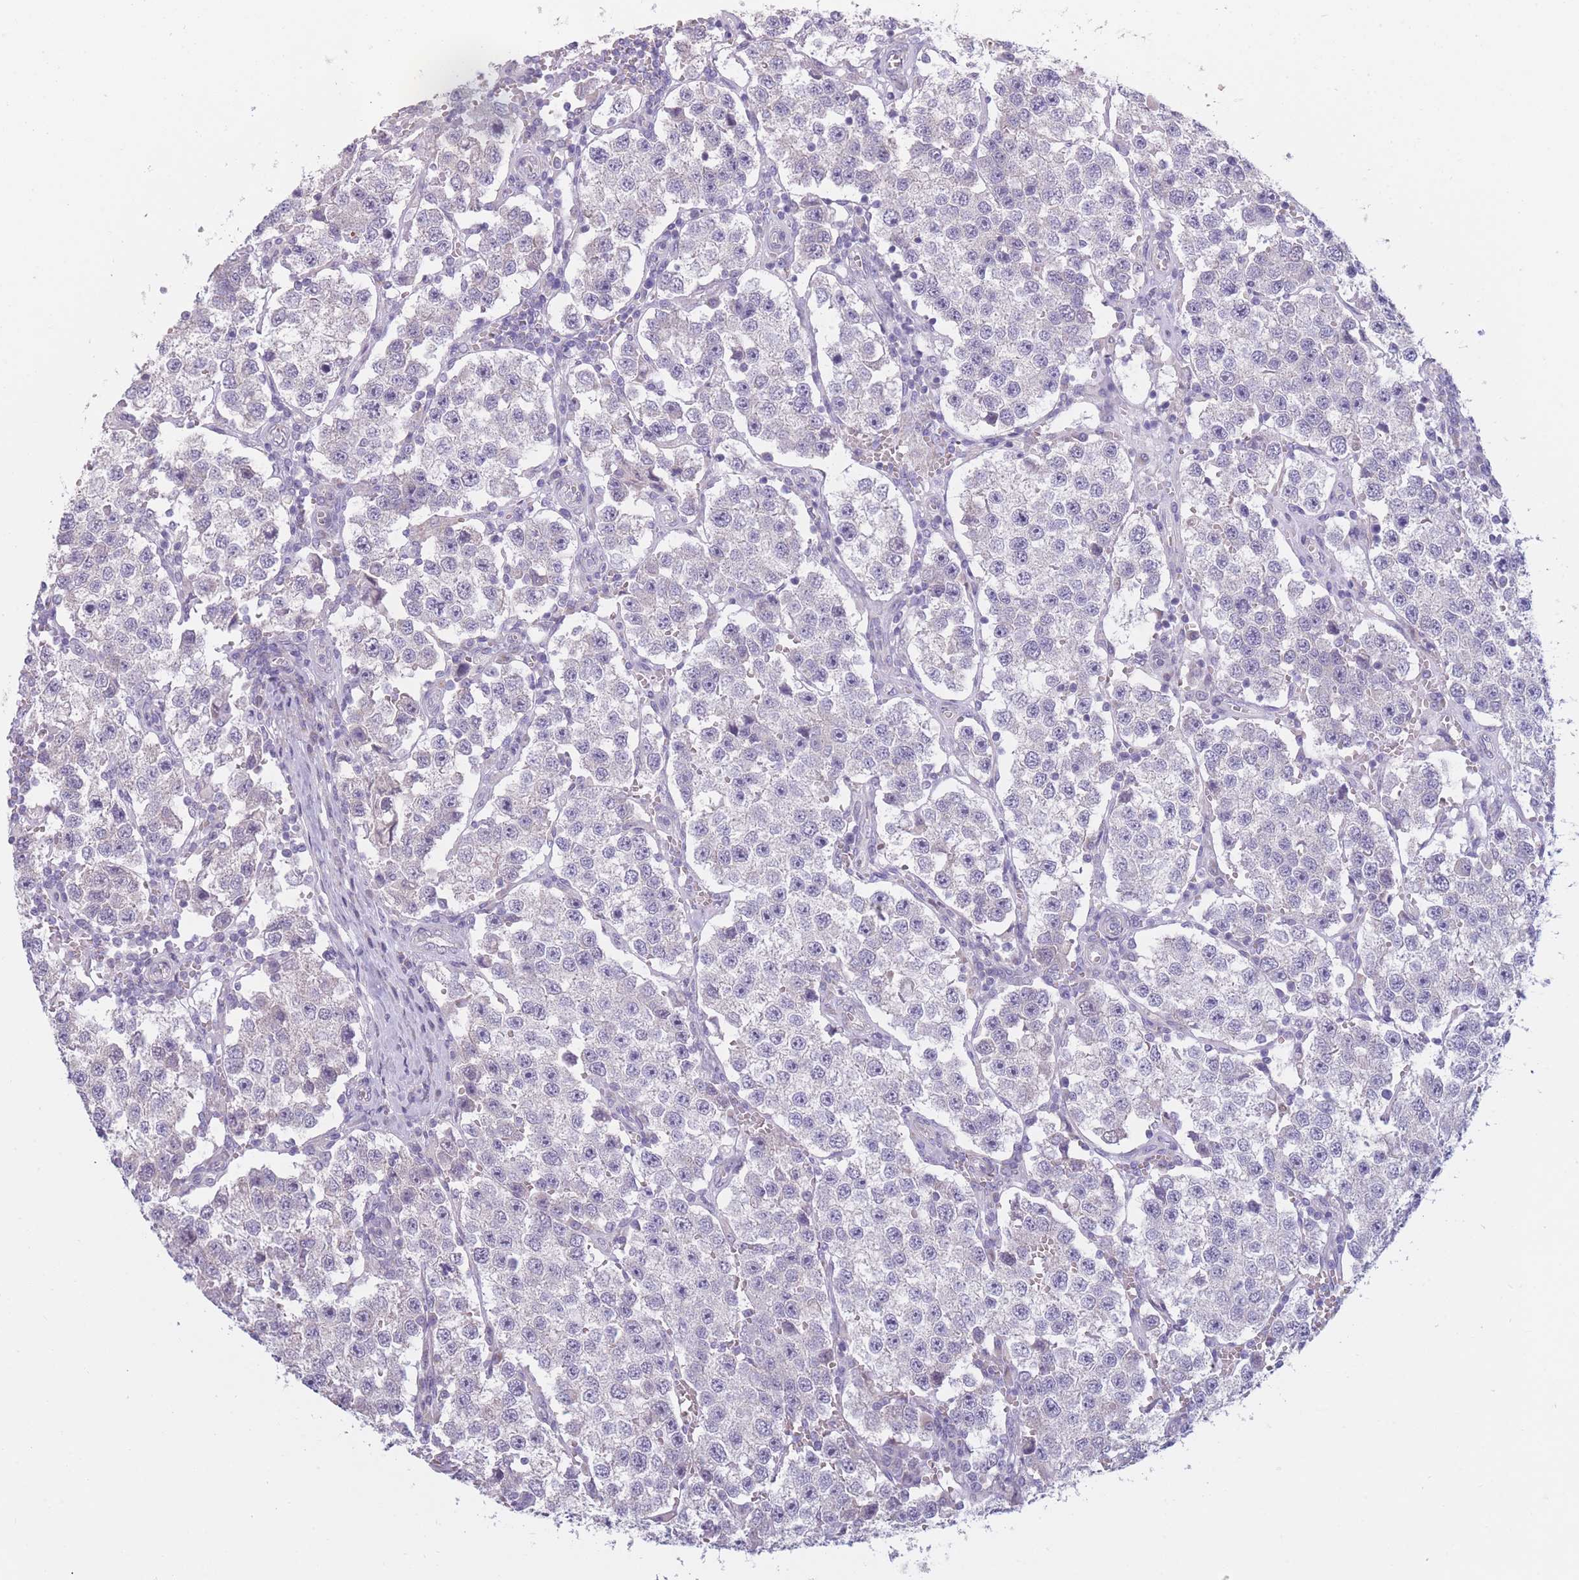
{"staining": {"intensity": "negative", "quantity": "none", "location": "none"}, "tissue": "testis cancer", "cell_type": "Tumor cells", "image_type": "cancer", "snomed": [{"axis": "morphology", "description": "Seminoma, NOS"}, {"axis": "topography", "description": "Testis"}], "caption": "Immunohistochemistry micrograph of neoplastic tissue: human testis cancer stained with DAB (3,3'-diaminobenzidine) shows no significant protein positivity in tumor cells.", "gene": "CCNQ", "patient": {"sex": "male", "age": 37}}